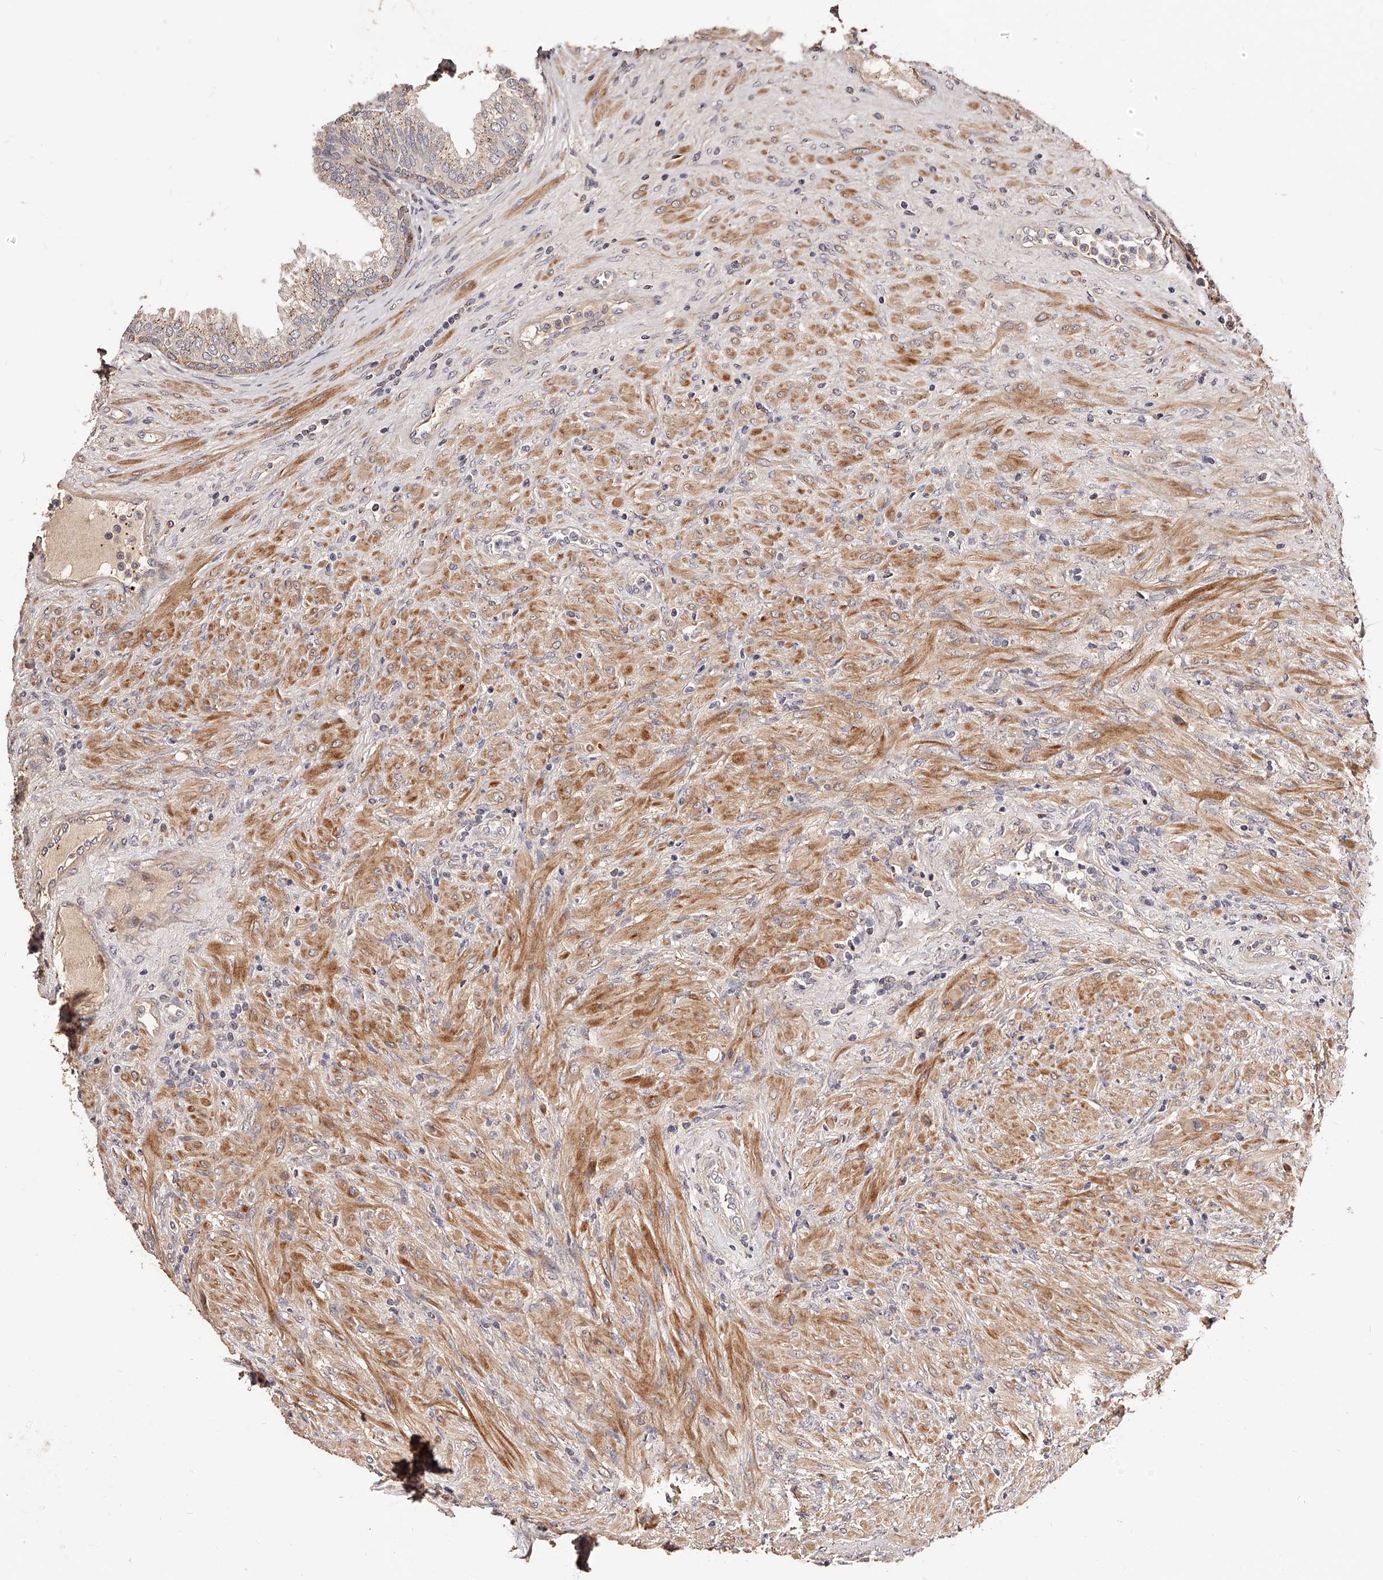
{"staining": {"intensity": "strong", "quantity": "<25%", "location": "cytoplasmic/membranous"}, "tissue": "prostate", "cell_type": "Glandular cells", "image_type": "normal", "snomed": [{"axis": "morphology", "description": "Normal tissue, NOS"}, {"axis": "topography", "description": "Prostate"}], "caption": "A brown stain highlights strong cytoplasmic/membranous staining of a protein in glandular cells of benign human prostate. (DAB (3,3'-diaminobenzidine) IHC with brightfield microscopy, high magnification).", "gene": "ZNF502", "patient": {"sex": "male", "age": 76}}